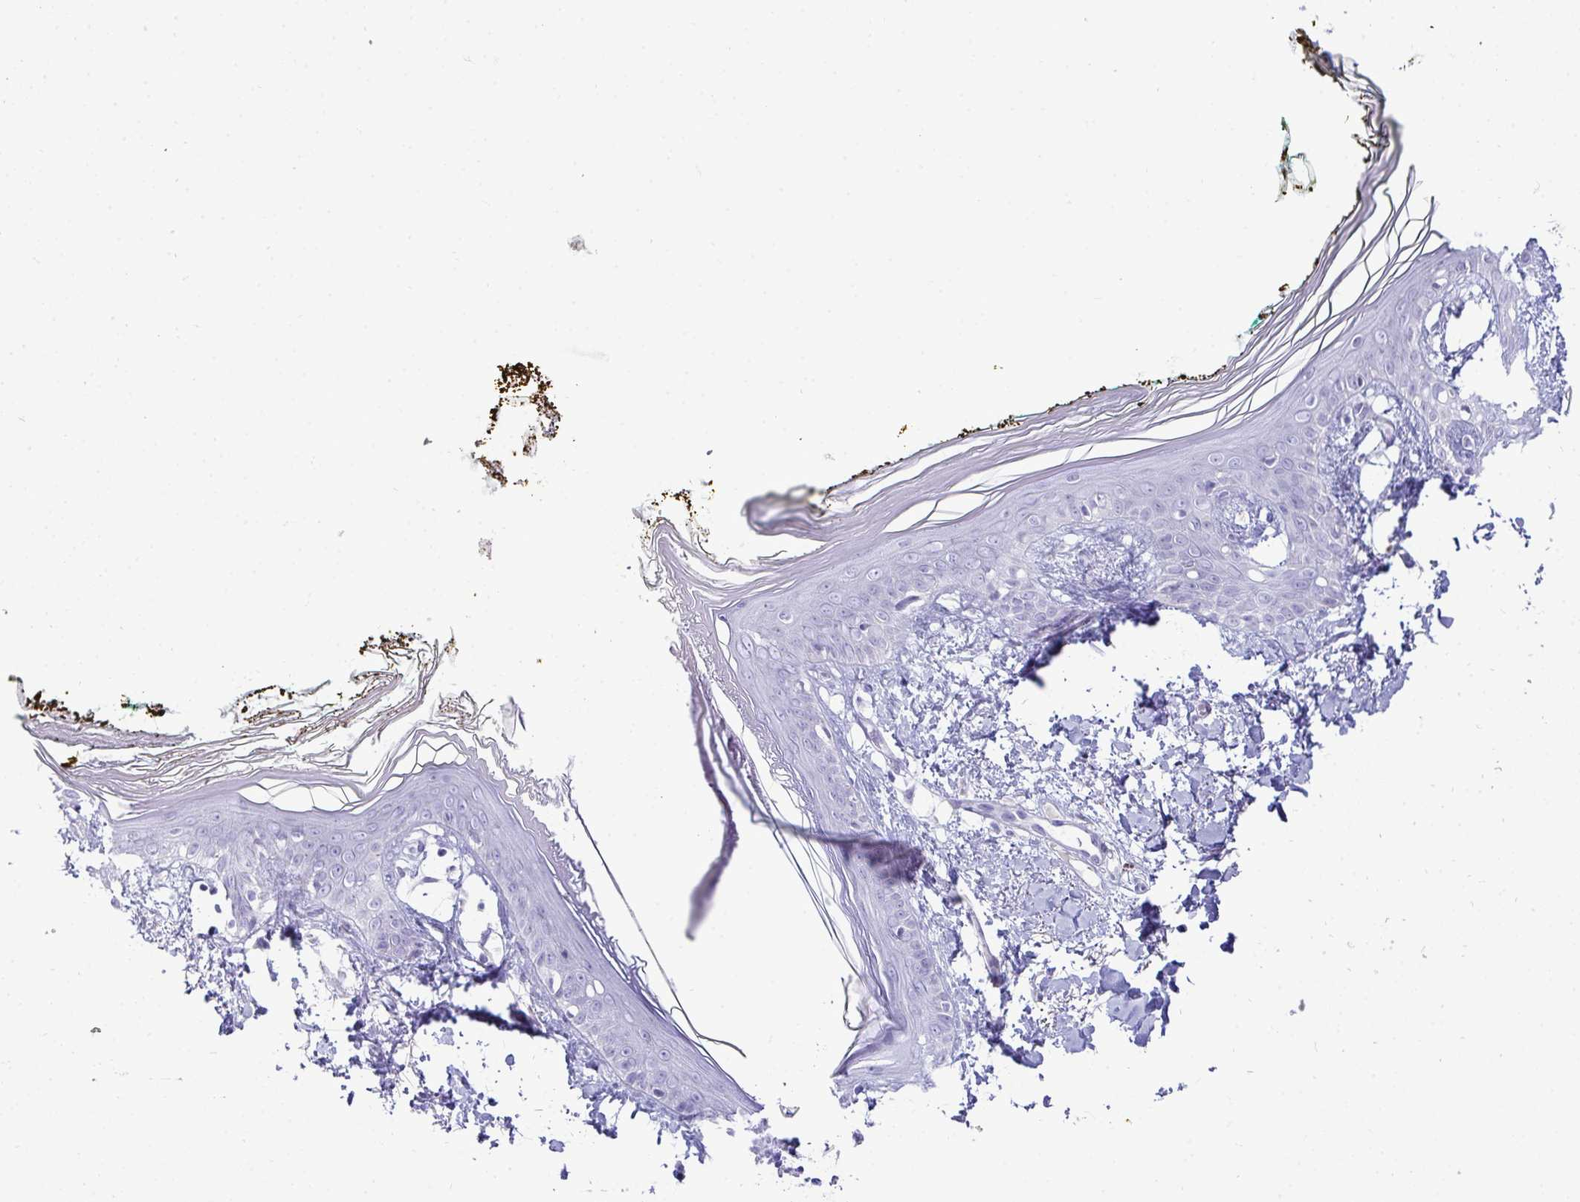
{"staining": {"intensity": "negative", "quantity": "none", "location": "none"}, "tissue": "skin", "cell_type": "Fibroblasts", "image_type": "normal", "snomed": [{"axis": "morphology", "description": "Normal tissue, NOS"}, {"axis": "topography", "description": "Skin"}], "caption": "High power microscopy image of an immunohistochemistry (IHC) image of normal skin, revealing no significant positivity in fibroblasts.", "gene": "HSPB6", "patient": {"sex": "female", "age": 34}}